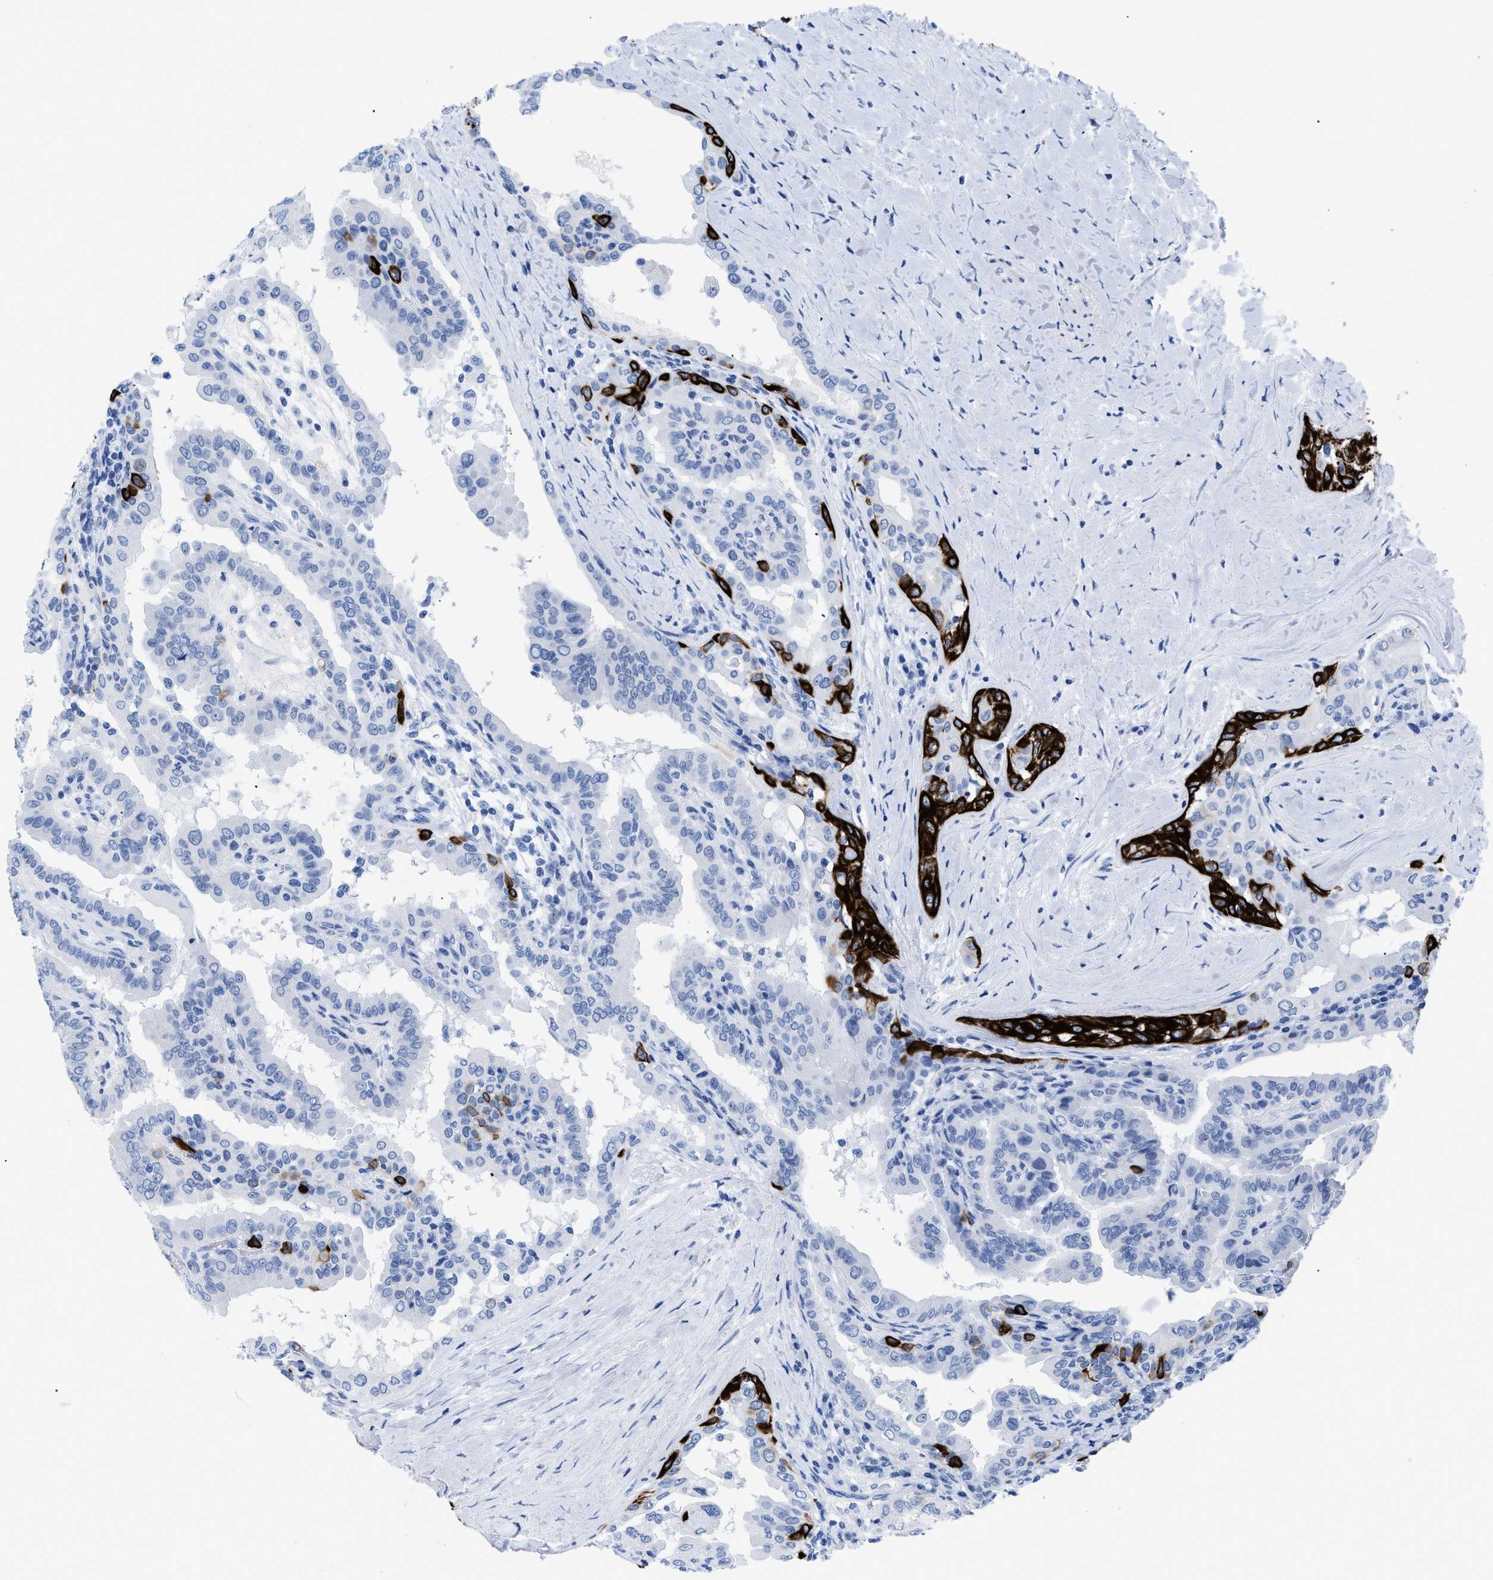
{"staining": {"intensity": "strong", "quantity": "<25%", "location": "cytoplasmic/membranous"}, "tissue": "thyroid cancer", "cell_type": "Tumor cells", "image_type": "cancer", "snomed": [{"axis": "morphology", "description": "Papillary adenocarcinoma, NOS"}, {"axis": "topography", "description": "Thyroid gland"}], "caption": "Approximately <25% of tumor cells in thyroid papillary adenocarcinoma display strong cytoplasmic/membranous protein expression as visualized by brown immunohistochemical staining.", "gene": "DUSP26", "patient": {"sex": "male", "age": 33}}